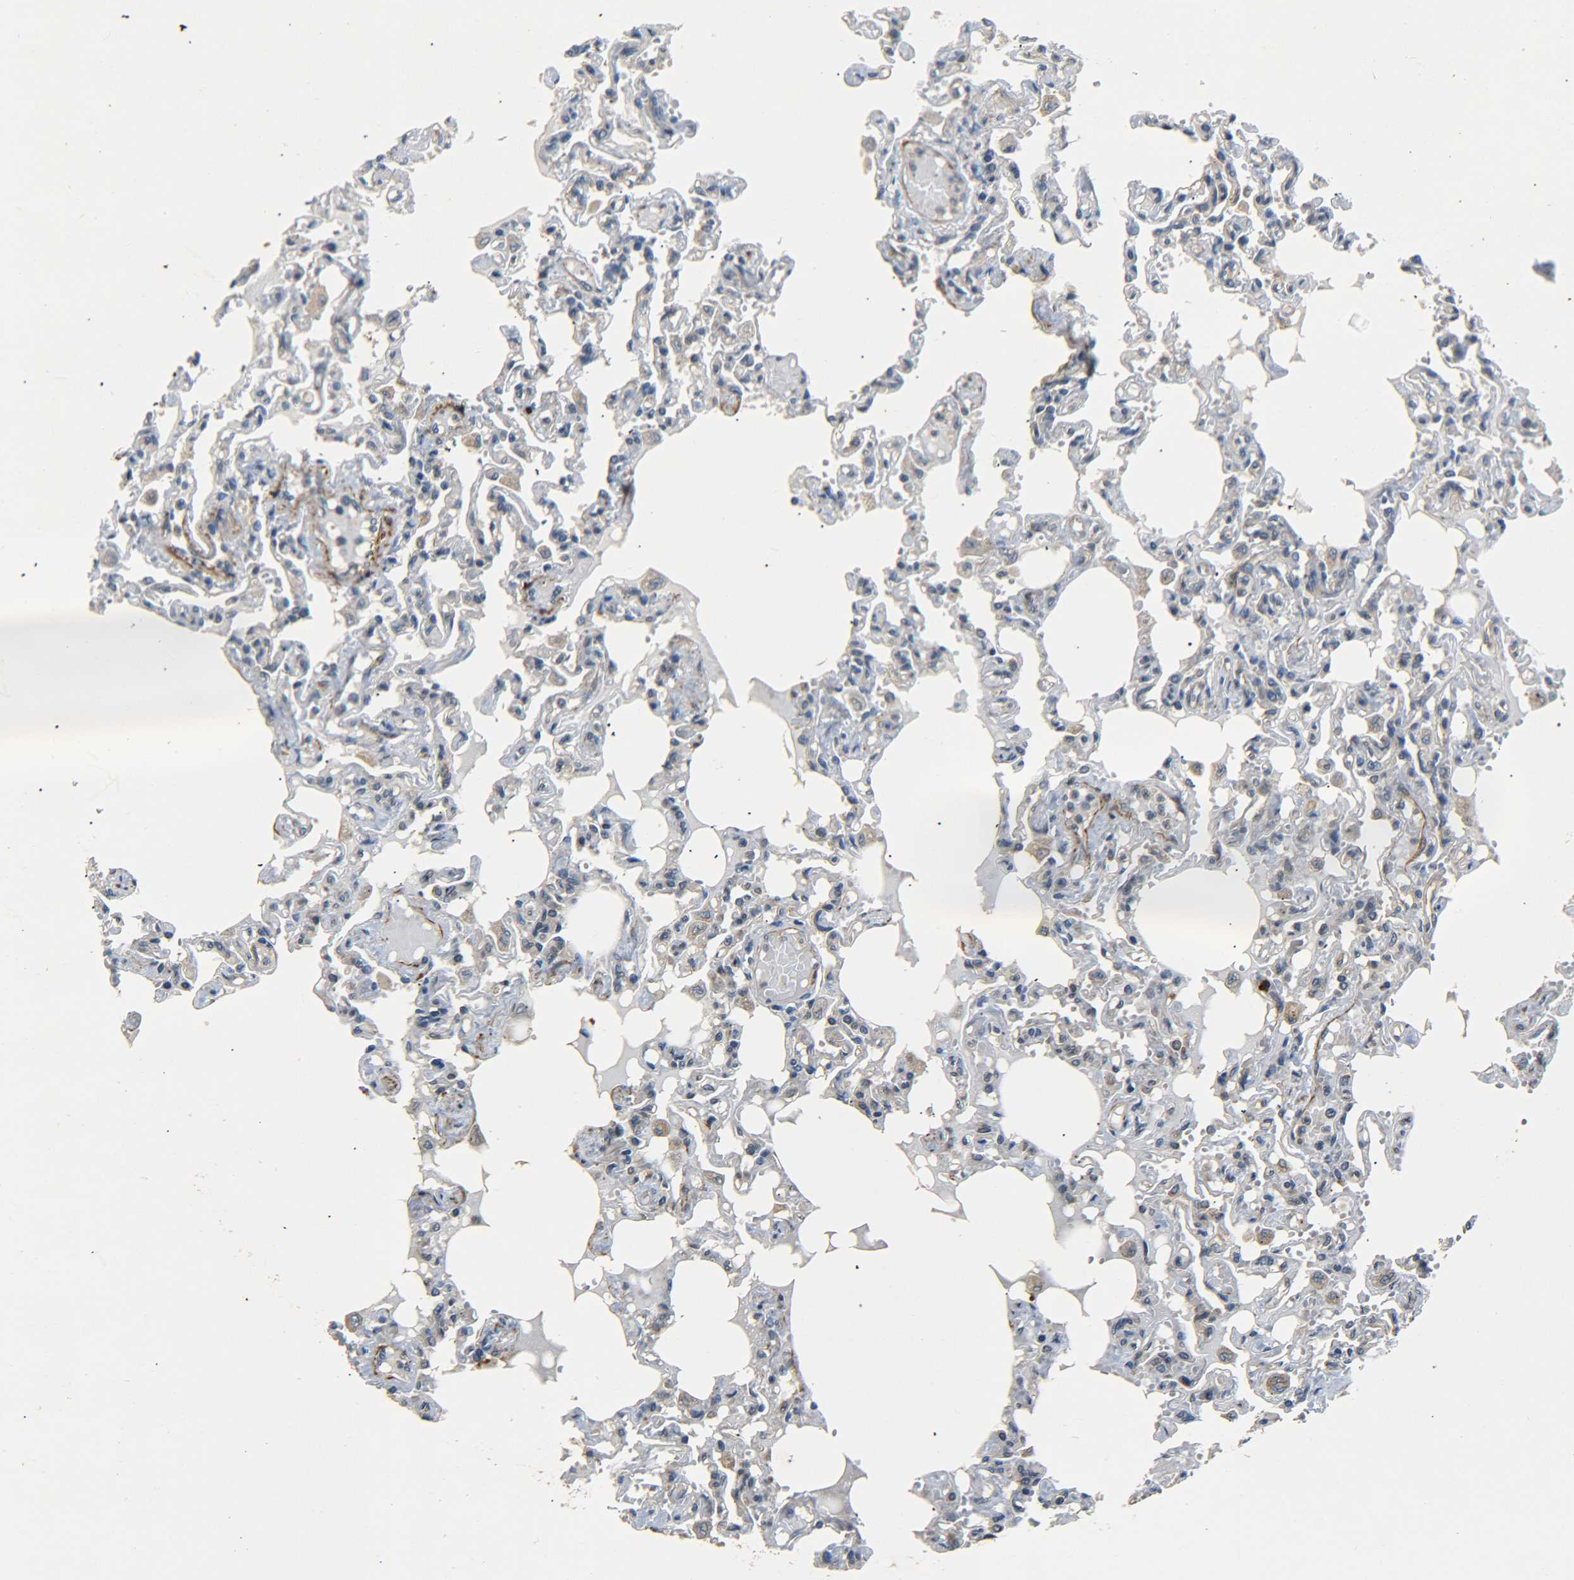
{"staining": {"intensity": "moderate", "quantity": "<25%", "location": "cytoplasmic/membranous"}, "tissue": "lung", "cell_type": "Alveolar cells", "image_type": "normal", "snomed": [{"axis": "morphology", "description": "Normal tissue, NOS"}, {"axis": "topography", "description": "Lung"}], "caption": "Immunohistochemistry (DAB (3,3'-diaminobenzidine)) staining of unremarkable human lung displays moderate cytoplasmic/membranous protein positivity in about <25% of alveolar cells.", "gene": "MEIS1", "patient": {"sex": "male", "age": 21}}